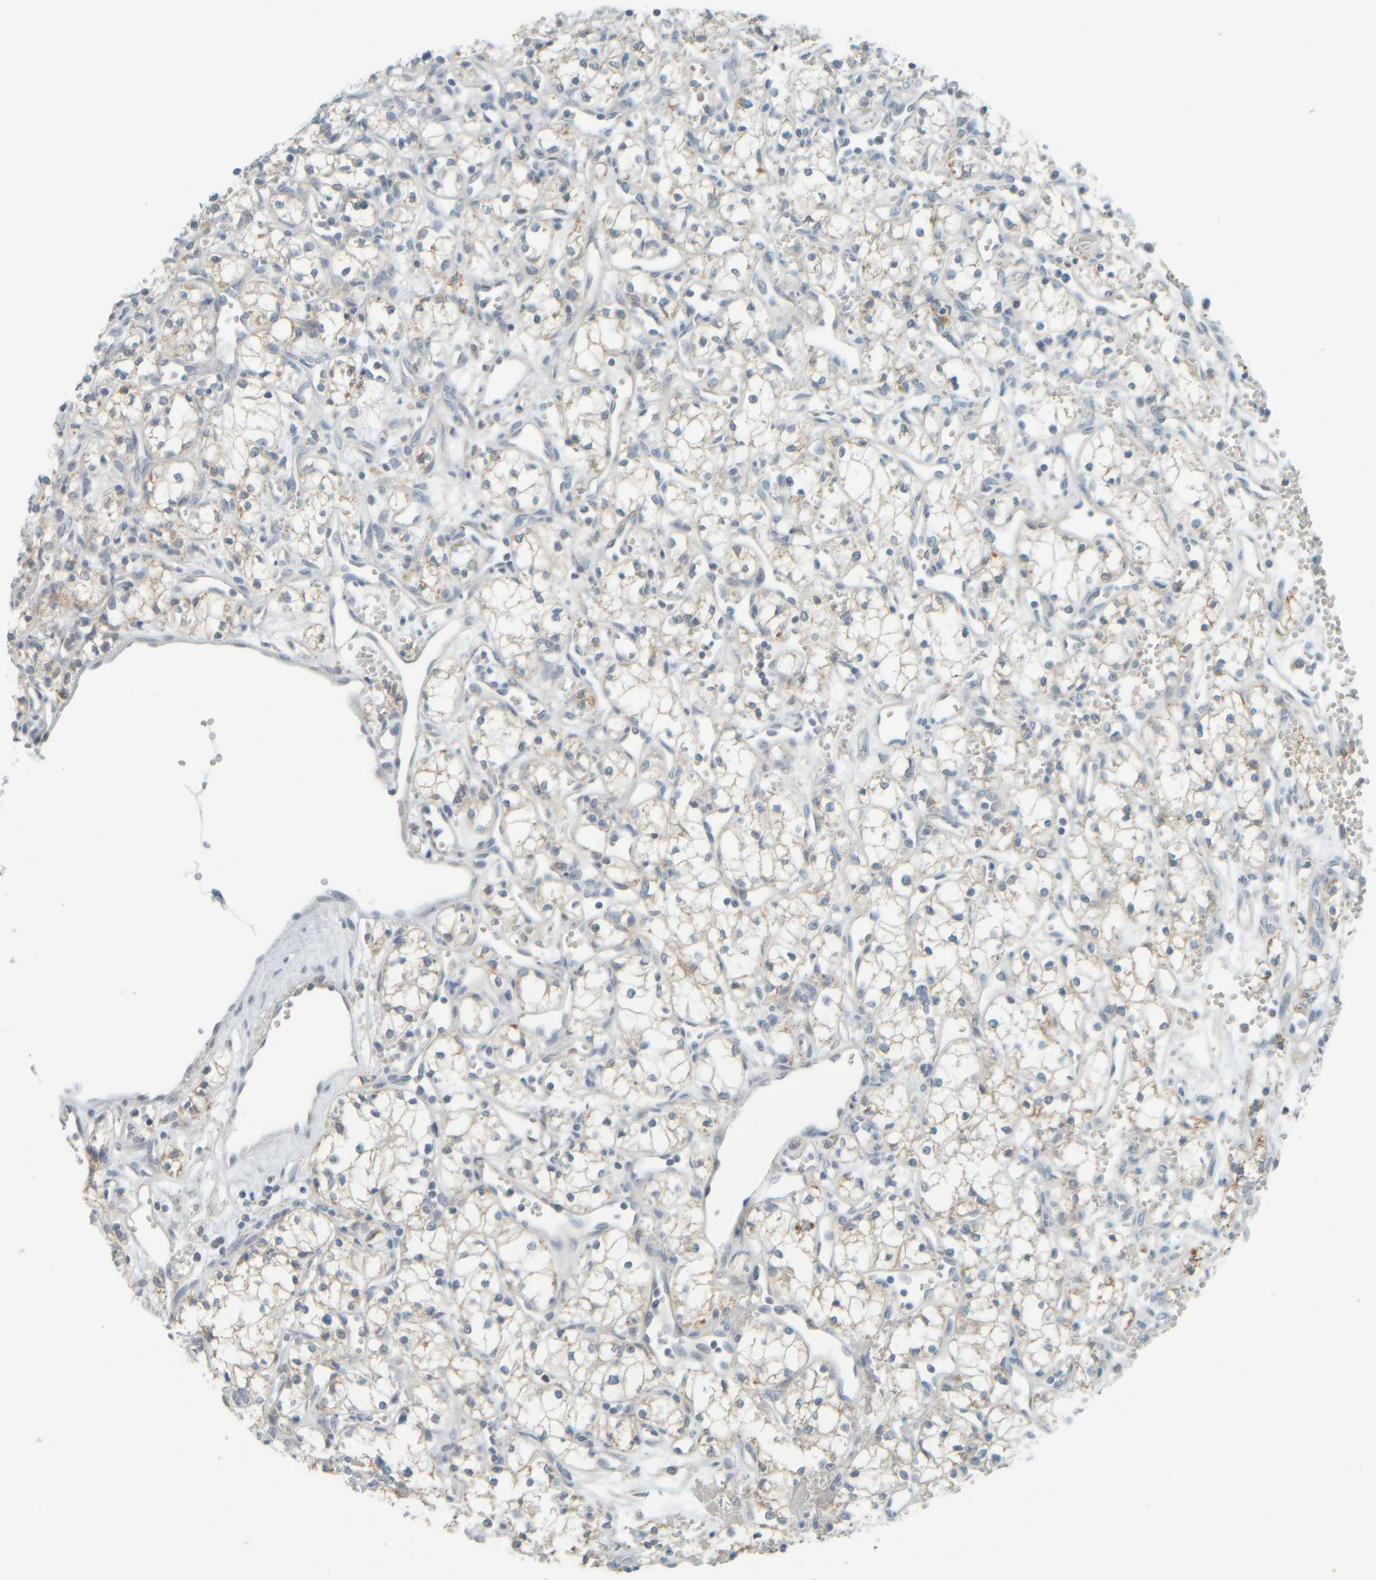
{"staining": {"intensity": "weak", "quantity": "<25%", "location": "cytoplasmic/membranous"}, "tissue": "renal cancer", "cell_type": "Tumor cells", "image_type": "cancer", "snomed": [{"axis": "morphology", "description": "Adenocarcinoma, NOS"}, {"axis": "topography", "description": "Kidney"}], "caption": "Renal cancer (adenocarcinoma) was stained to show a protein in brown. There is no significant staining in tumor cells.", "gene": "PTGES3L-AARSD1", "patient": {"sex": "male", "age": 59}}